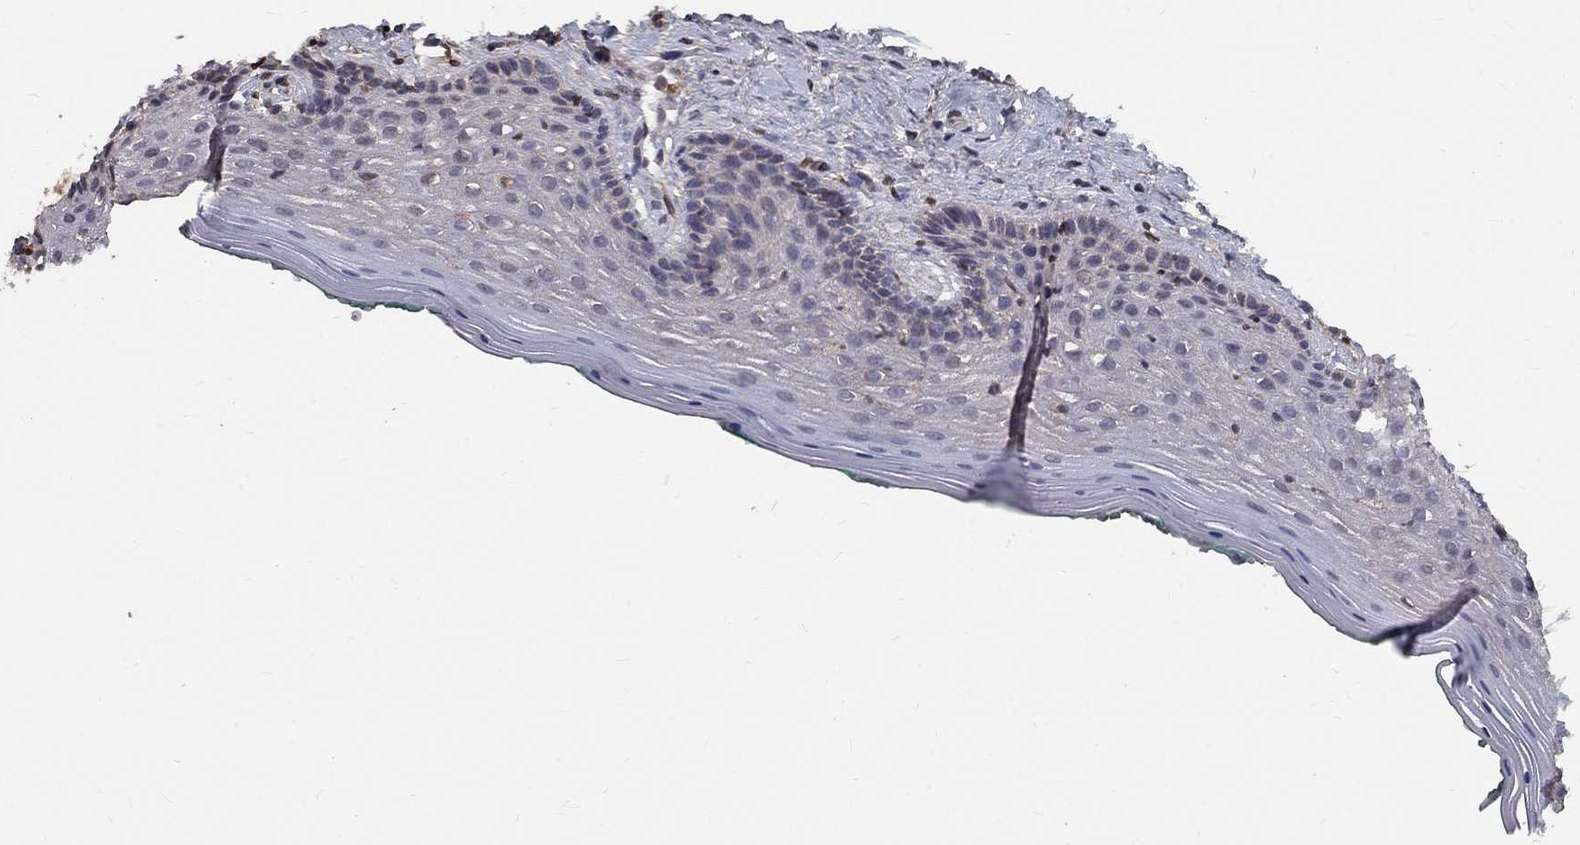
{"staining": {"intensity": "negative", "quantity": "none", "location": "none"}, "tissue": "vagina", "cell_type": "Squamous epithelial cells", "image_type": "normal", "snomed": [{"axis": "morphology", "description": "Normal tissue, NOS"}, {"axis": "topography", "description": "Vagina"}], "caption": "This is an immunohistochemistry (IHC) histopathology image of benign human vagina. There is no positivity in squamous epithelial cells.", "gene": "EPDR1", "patient": {"sex": "female", "age": 45}}